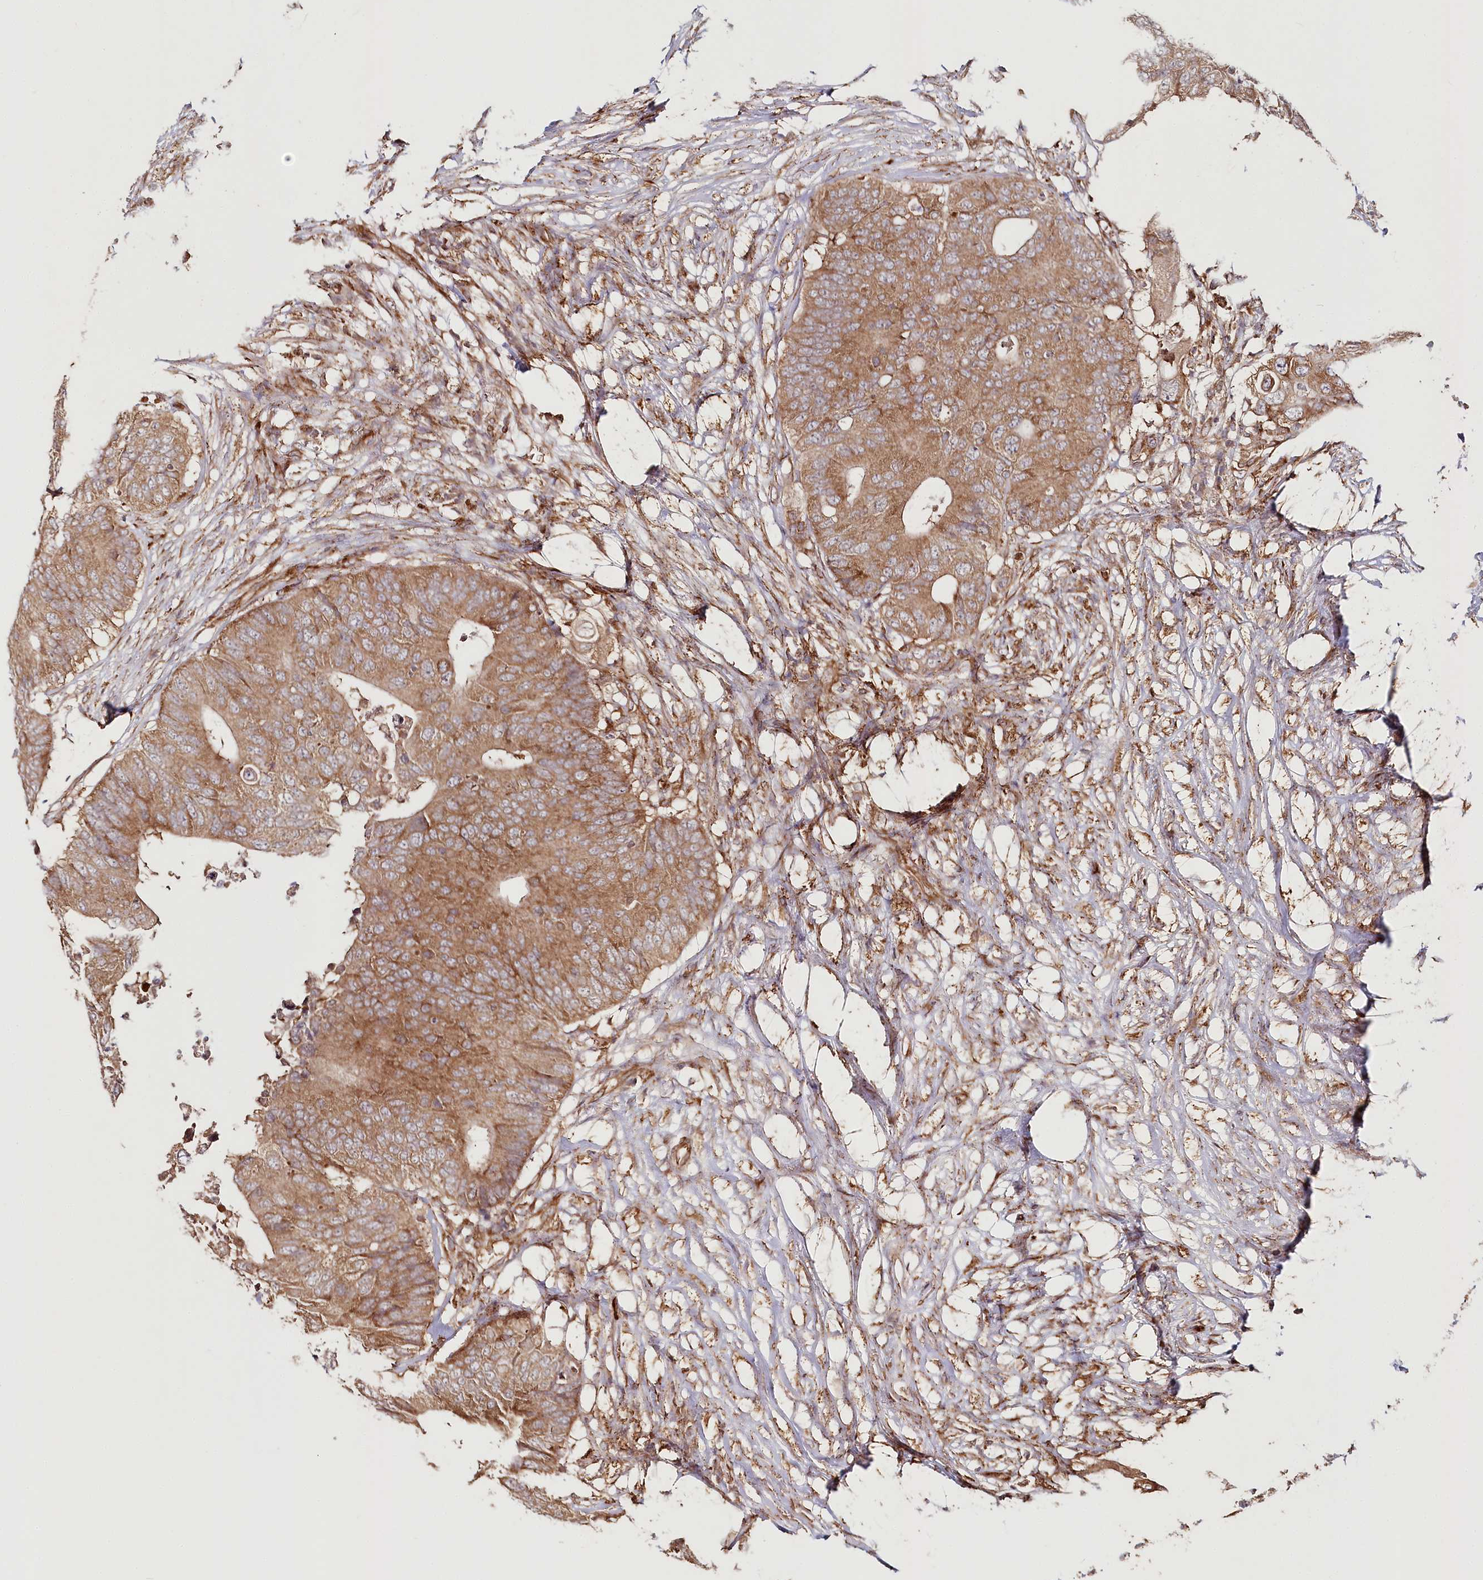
{"staining": {"intensity": "moderate", "quantity": ">75%", "location": "cytoplasmic/membranous"}, "tissue": "colorectal cancer", "cell_type": "Tumor cells", "image_type": "cancer", "snomed": [{"axis": "morphology", "description": "Adenocarcinoma, NOS"}, {"axis": "topography", "description": "Colon"}], "caption": "A brown stain labels moderate cytoplasmic/membranous staining of a protein in human colorectal adenocarcinoma tumor cells. (brown staining indicates protein expression, while blue staining denotes nuclei).", "gene": "OTUD4", "patient": {"sex": "male", "age": 71}}